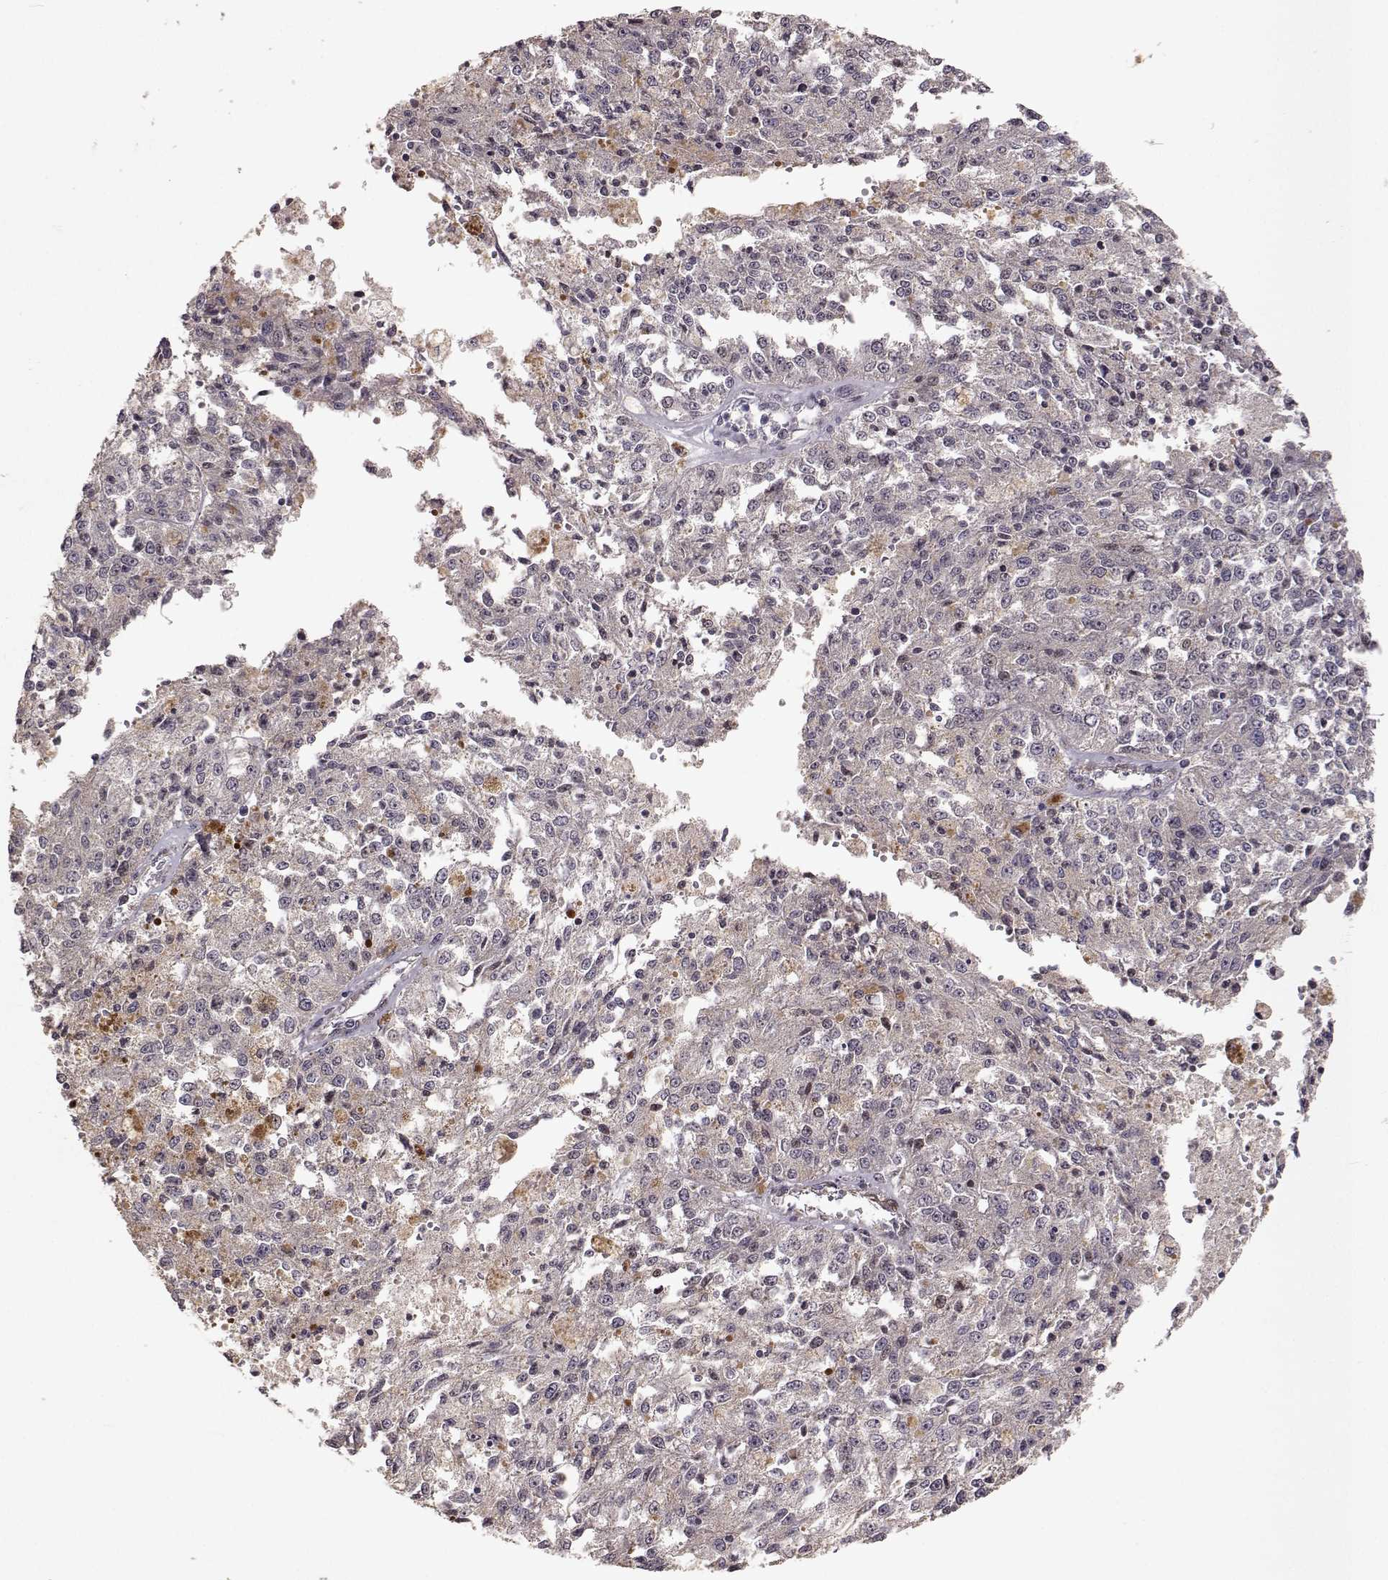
{"staining": {"intensity": "weak", "quantity": "<25%", "location": "cytoplasmic/membranous"}, "tissue": "melanoma", "cell_type": "Tumor cells", "image_type": "cancer", "snomed": [{"axis": "morphology", "description": "Malignant melanoma, Metastatic site"}, {"axis": "topography", "description": "Lymph node"}], "caption": "Histopathology image shows no significant protein expression in tumor cells of melanoma.", "gene": "PLEKHG3", "patient": {"sex": "female", "age": 64}}